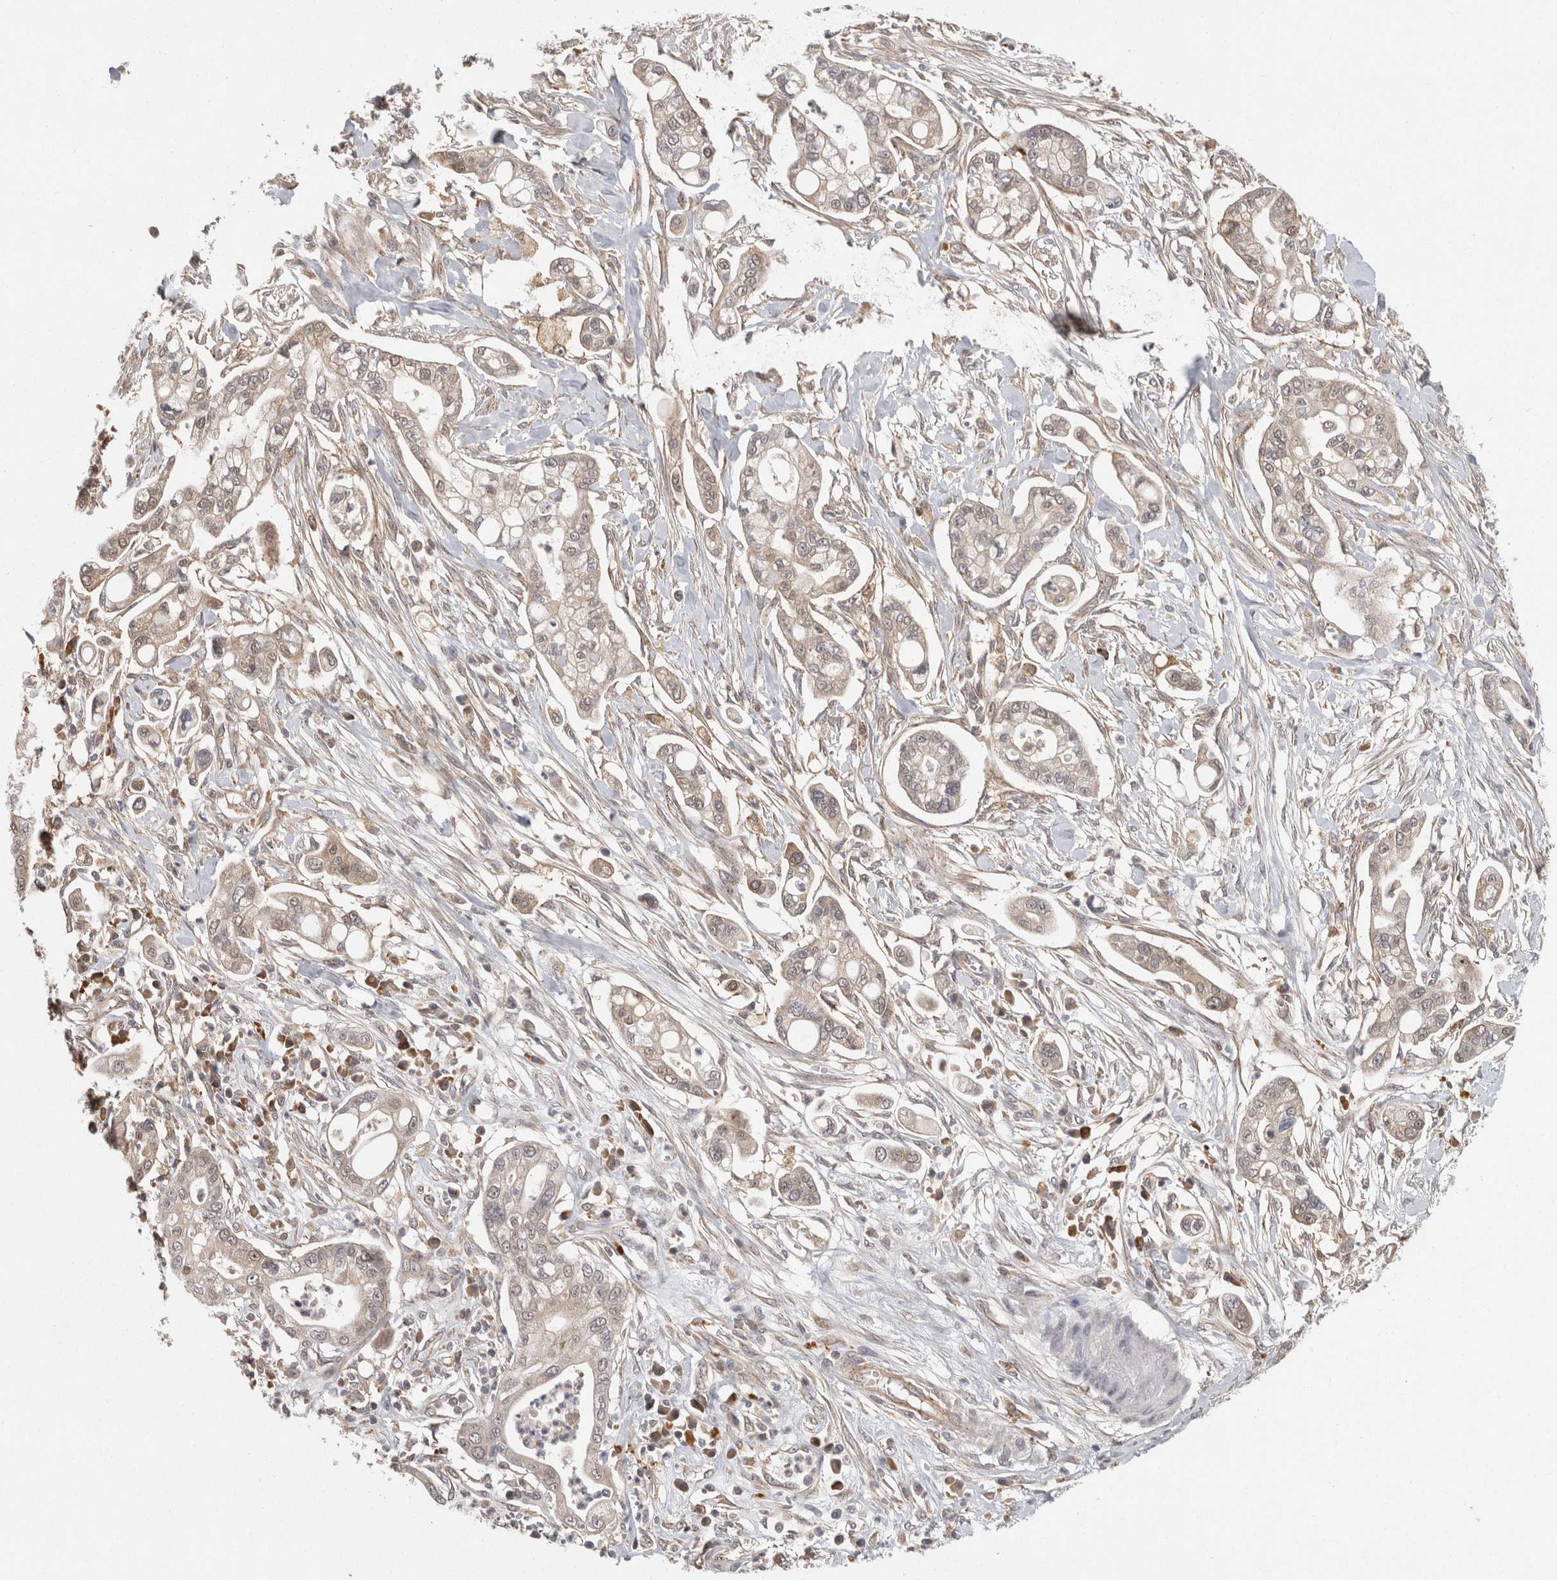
{"staining": {"intensity": "weak", "quantity": "<25%", "location": "cytoplasmic/membranous"}, "tissue": "pancreatic cancer", "cell_type": "Tumor cells", "image_type": "cancer", "snomed": [{"axis": "morphology", "description": "Adenocarcinoma, NOS"}, {"axis": "topography", "description": "Pancreas"}], "caption": "Immunohistochemistry of human pancreatic cancer reveals no staining in tumor cells.", "gene": "ACAT2", "patient": {"sex": "male", "age": 68}}